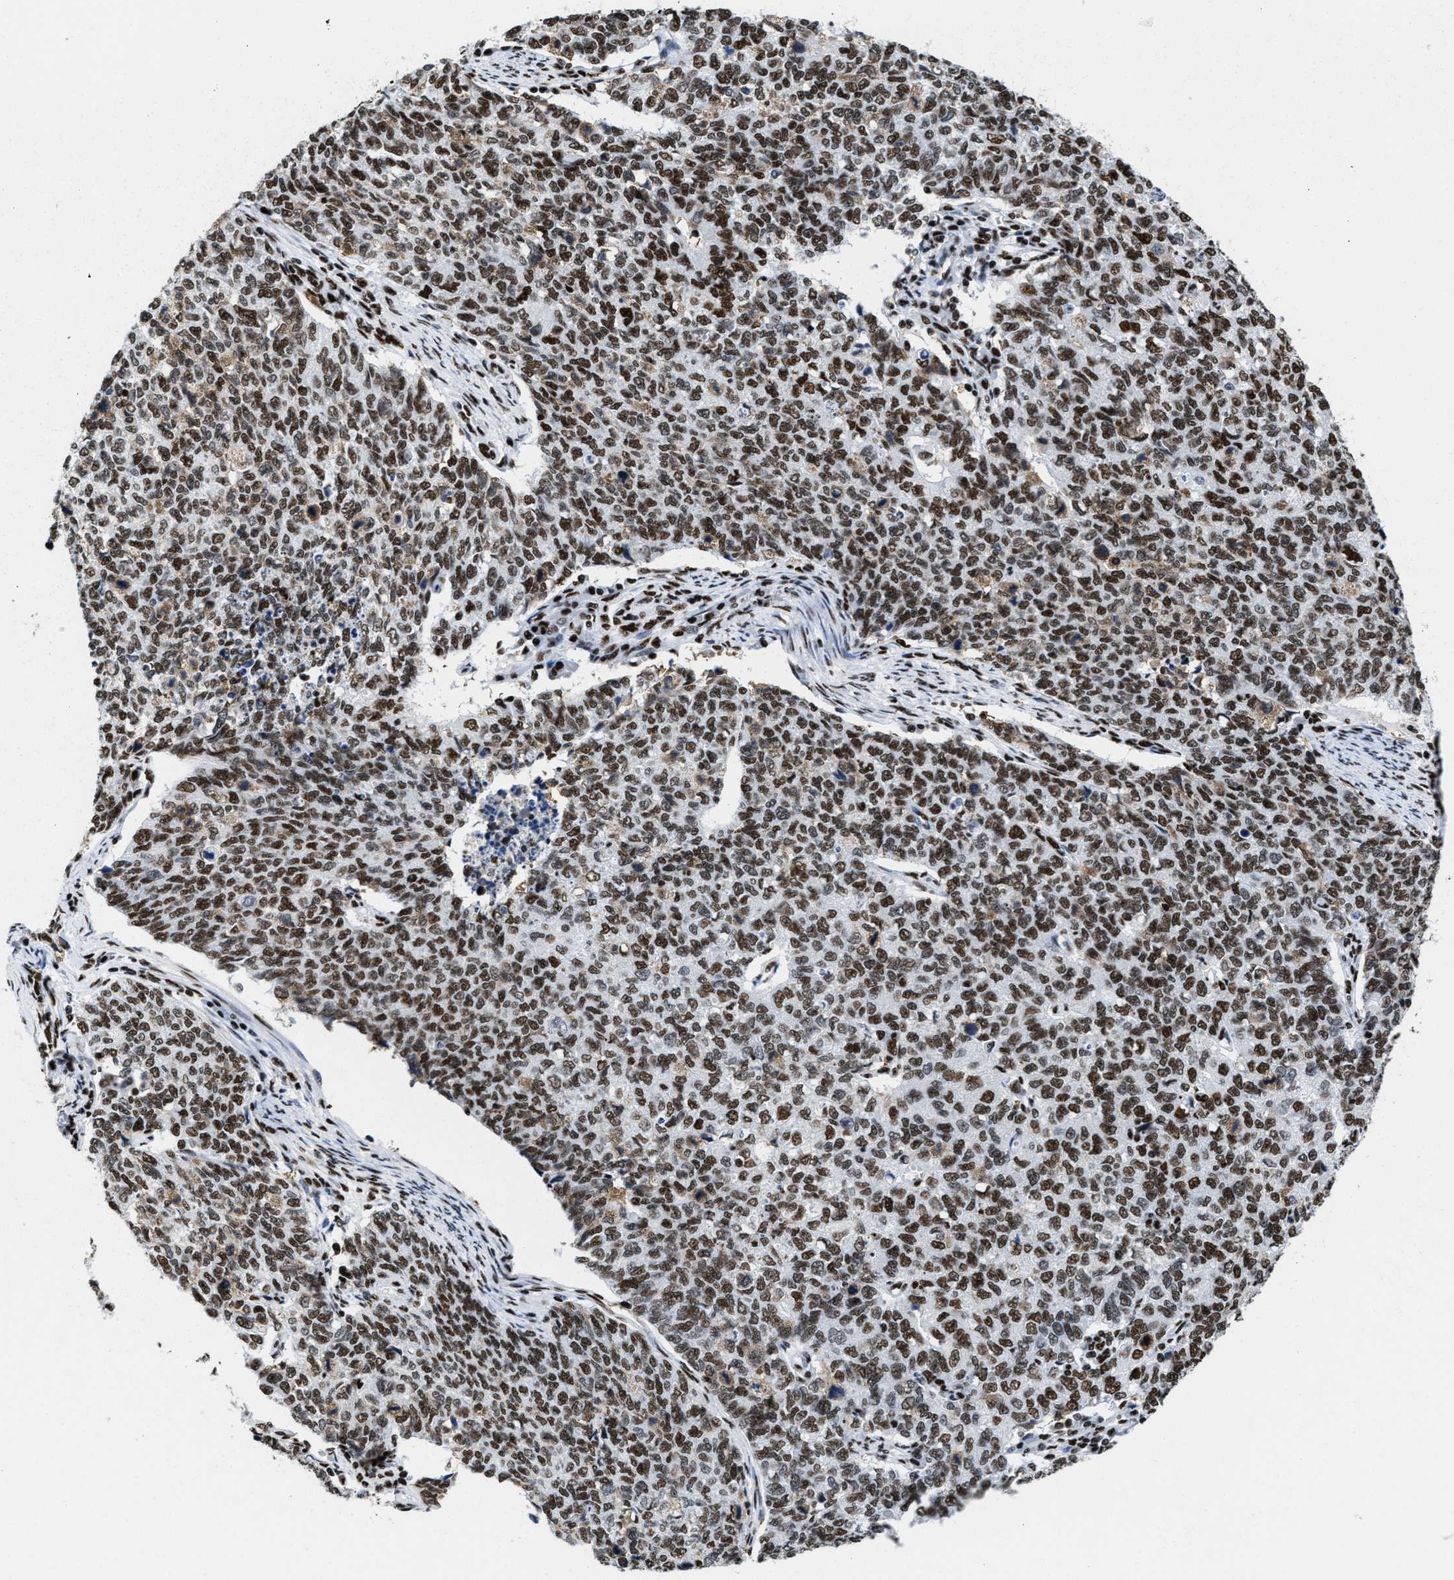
{"staining": {"intensity": "moderate", "quantity": ">75%", "location": "nuclear"}, "tissue": "cervical cancer", "cell_type": "Tumor cells", "image_type": "cancer", "snomed": [{"axis": "morphology", "description": "Squamous cell carcinoma, NOS"}, {"axis": "topography", "description": "Cervix"}], "caption": "Immunohistochemical staining of cervical cancer shows medium levels of moderate nuclear positivity in about >75% of tumor cells.", "gene": "SMARCC2", "patient": {"sex": "female", "age": 63}}